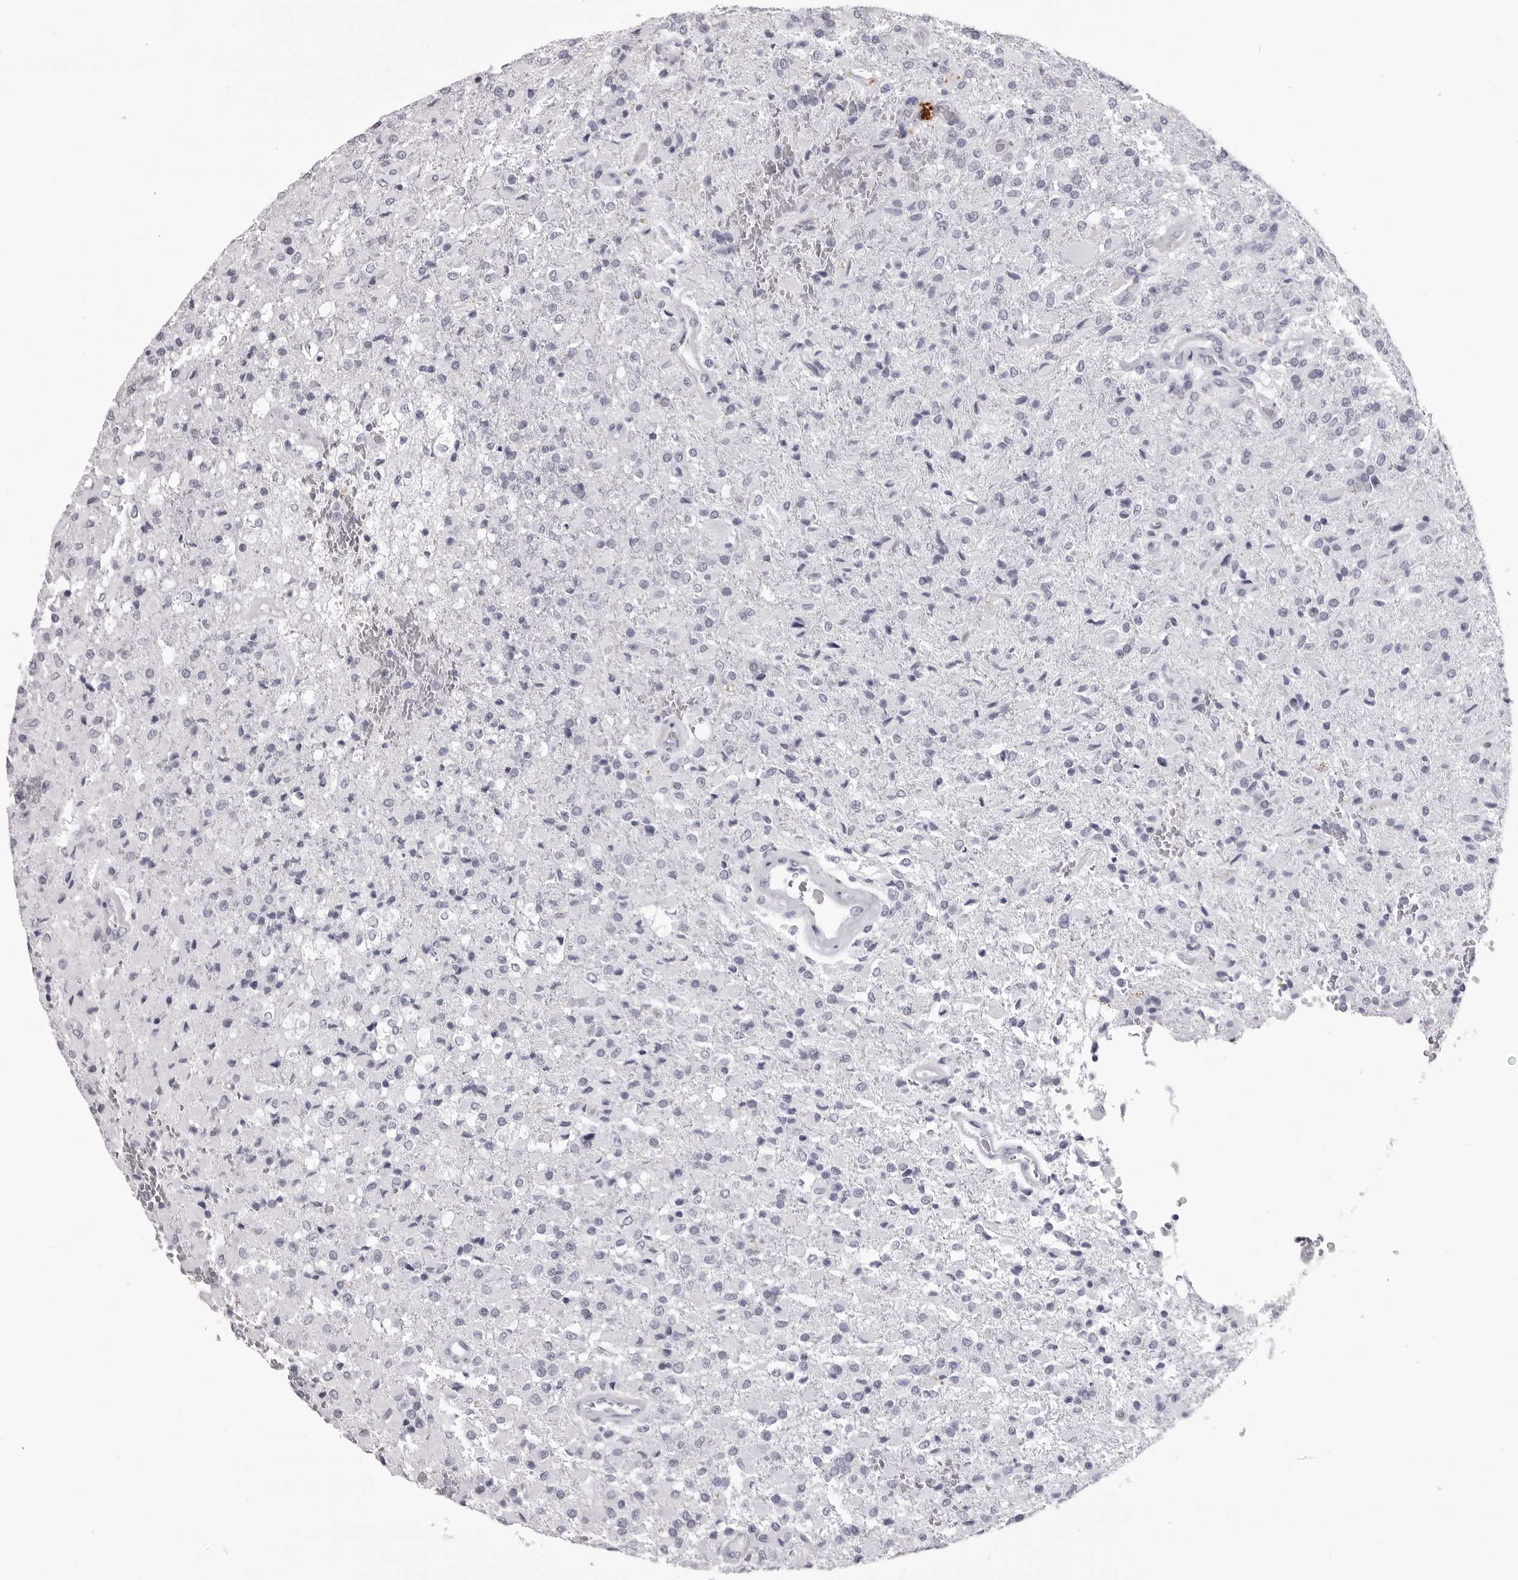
{"staining": {"intensity": "negative", "quantity": "none", "location": "none"}, "tissue": "glioma", "cell_type": "Tumor cells", "image_type": "cancer", "snomed": [{"axis": "morphology", "description": "Glioma, malignant, High grade"}, {"axis": "topography", "description": "Brain"}], "caption": "High magnification brightfield microscopy of malignant glioma (high-grade) stained with DAB (3,3'-diaminobenzidine) (brown) and counterstained with hematoxylin (blue): tumor cells show no significant staining.", "gene": "LGALS4", "patient": {"sex": "male", "age": 71}}